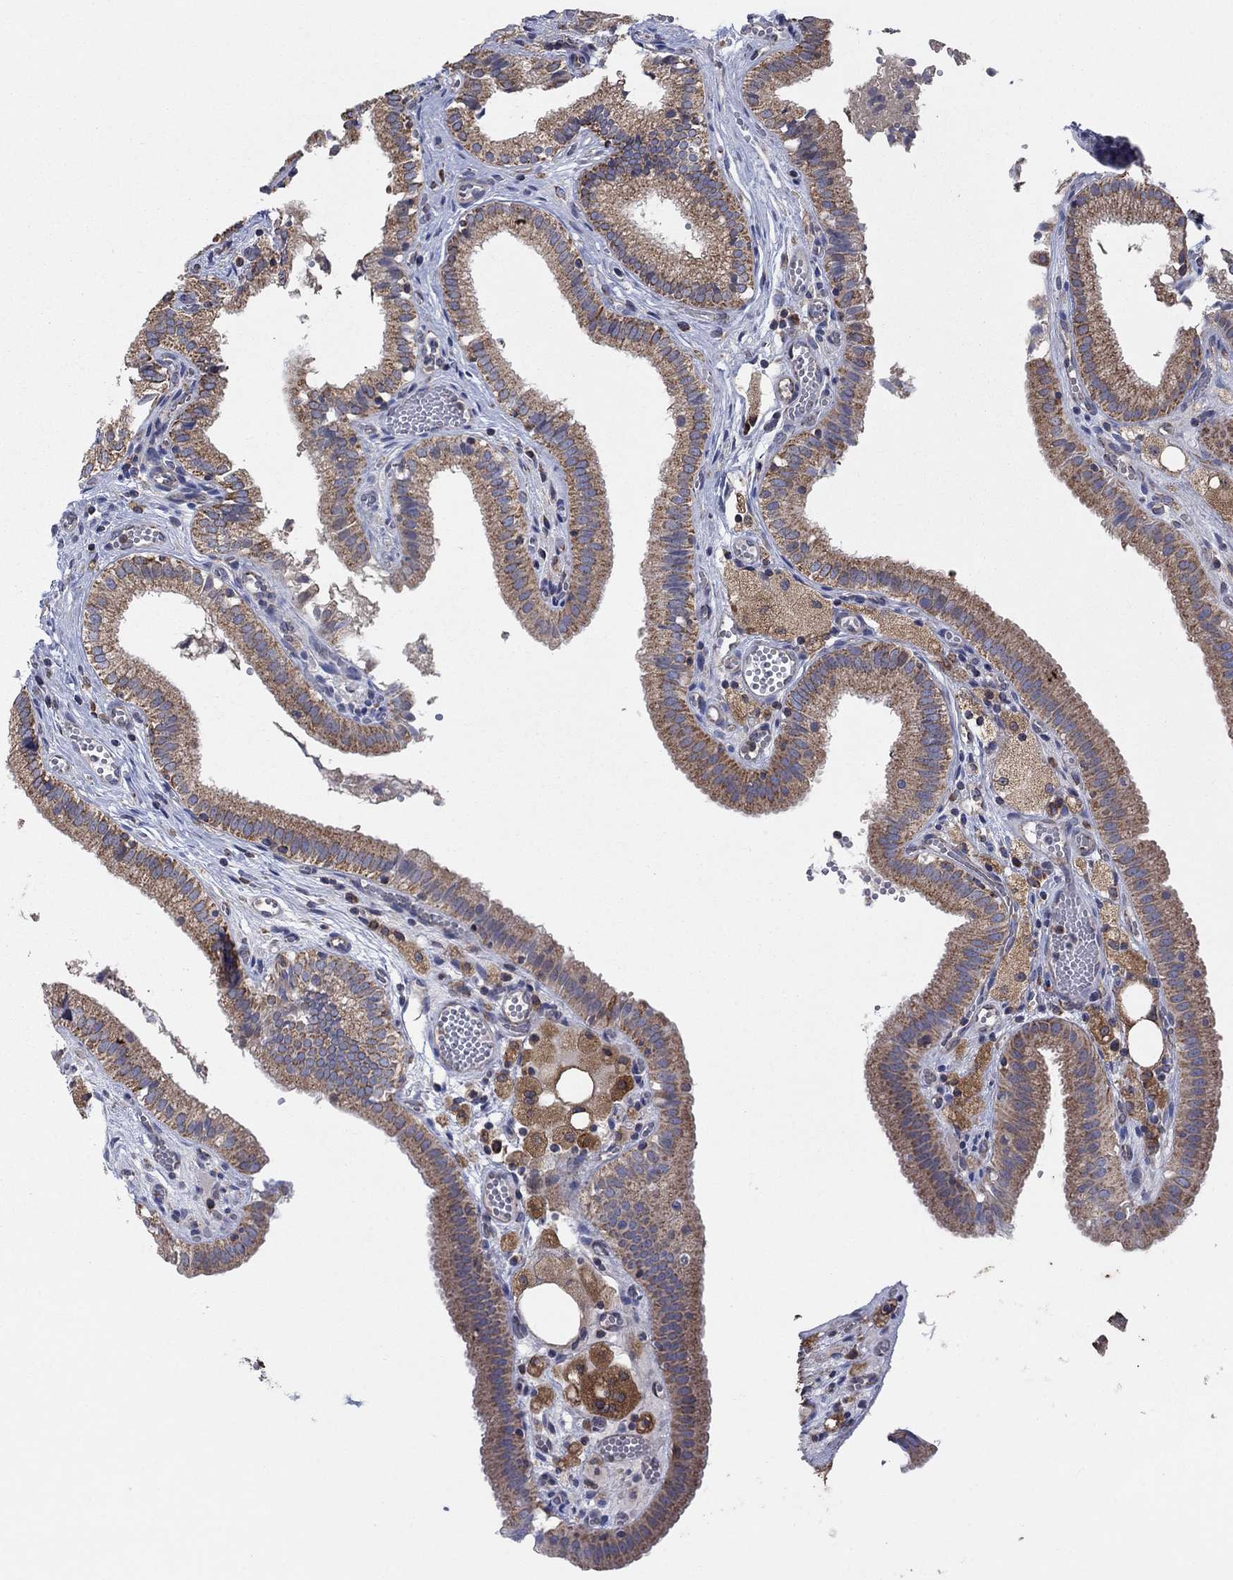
{"staining": {"intensity": "moderate", "quantity": ">75%", "location": "cytoplasmic/membranous"}, "tissue": "gallbladder", "cell_type": "Glandular cells", "image_type": "normal", "snomed": [{"axis": "morphology", "description": "Normal tissue, NOS"}, {"axis": "topography", "description": "Gallbladder"}], "caption": "High-power microscopy captured an immunohistochemistry histopathology image of benign gallbladder, revealing moderate cytoplasmic/membranous positivity in approximately >75% of glandular cells. Using DAB (brown) and hematoxylin (blue) stains, captured at high magnification using brightfield microscopy.", "gene": "NCEH1", "patient": {"sex": "female", "age": 24}}